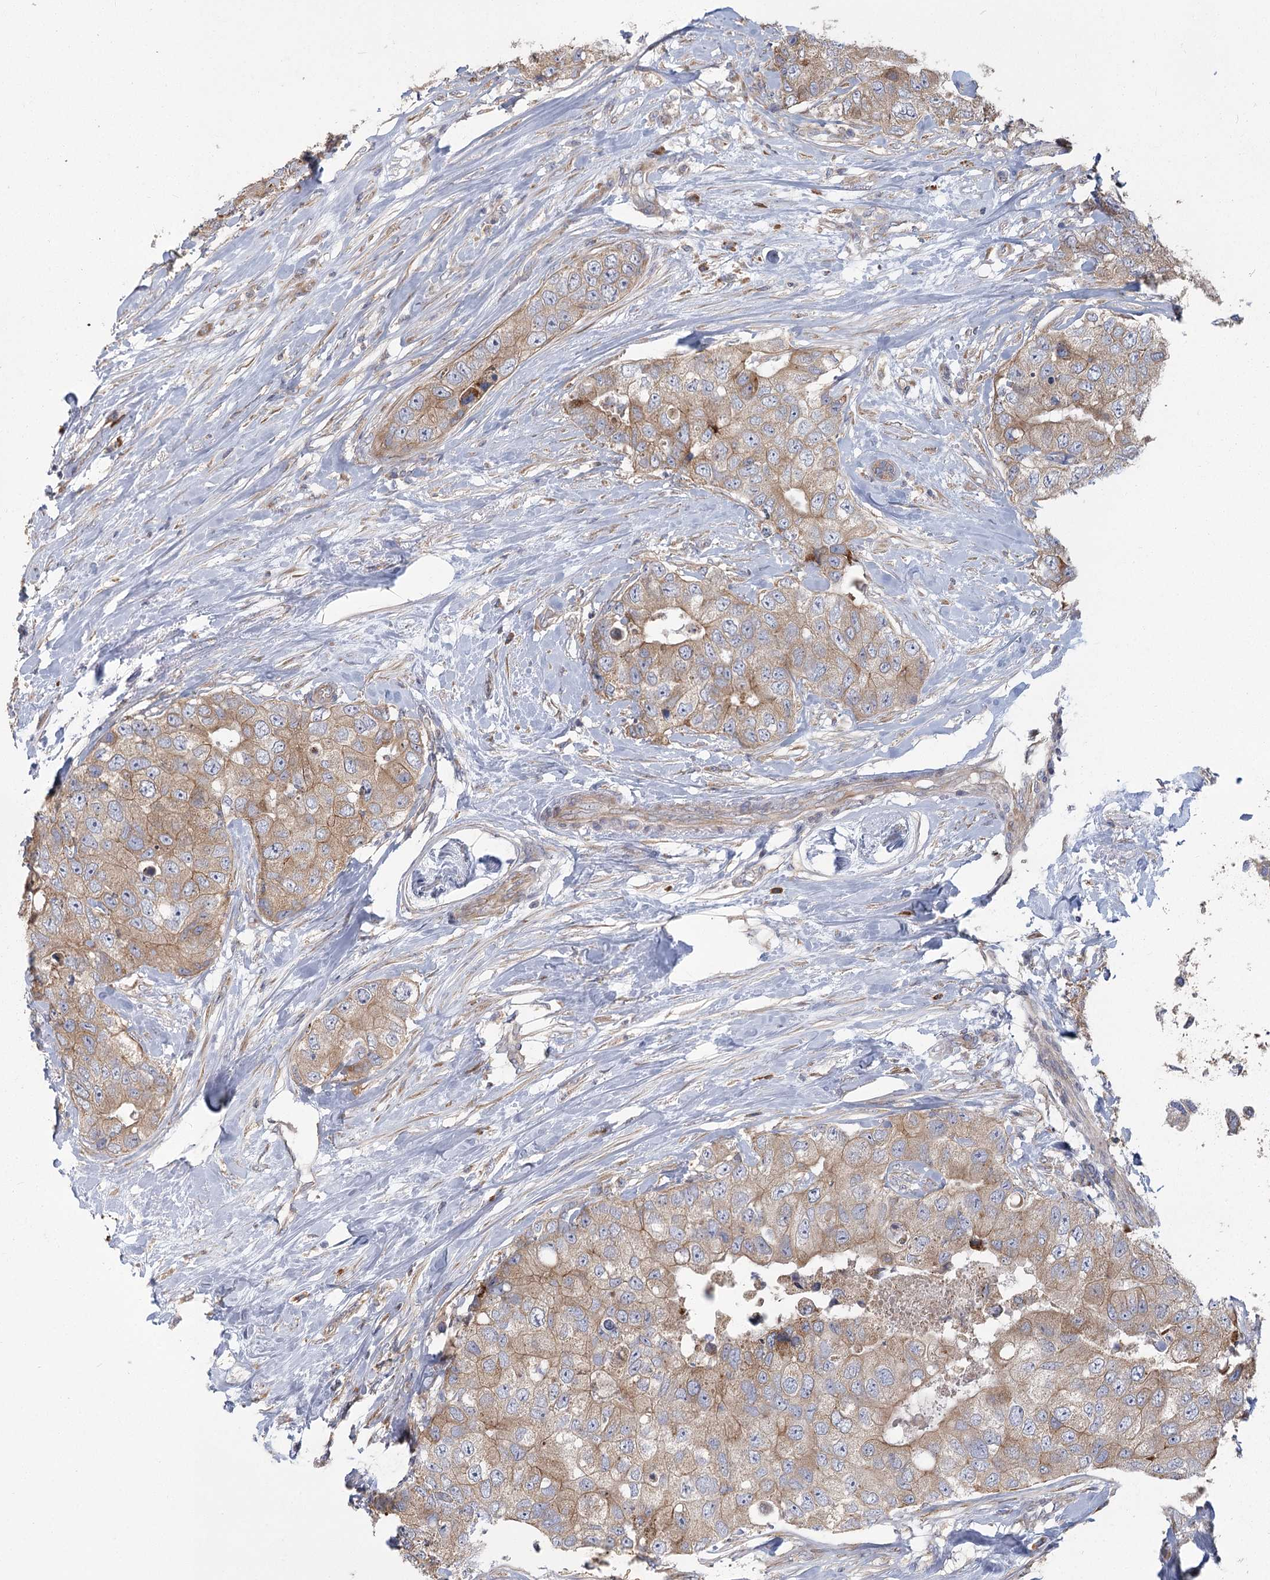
{"staining": {"intensity": "moderate", "quantity": "25%-75%", "location": "cytoplasmic/membranous"}, "tissue": "breast cancer", "cell_type": "Tumor cells", "image_type": "cancer", "snomed": [{"axis": "morphology", "description": "Duct carcinoma"}, {"axis": "topography", "description": "Breast"}], "caption": "The image displays staining of breast cancer (infiltrating ductal carcinoma), revealing moderate cytoplasmic/membranous protein expression (brown color) within tumor cells.", "gene": "CNTLN", "patient": {"sex": "female", "age": 62}}